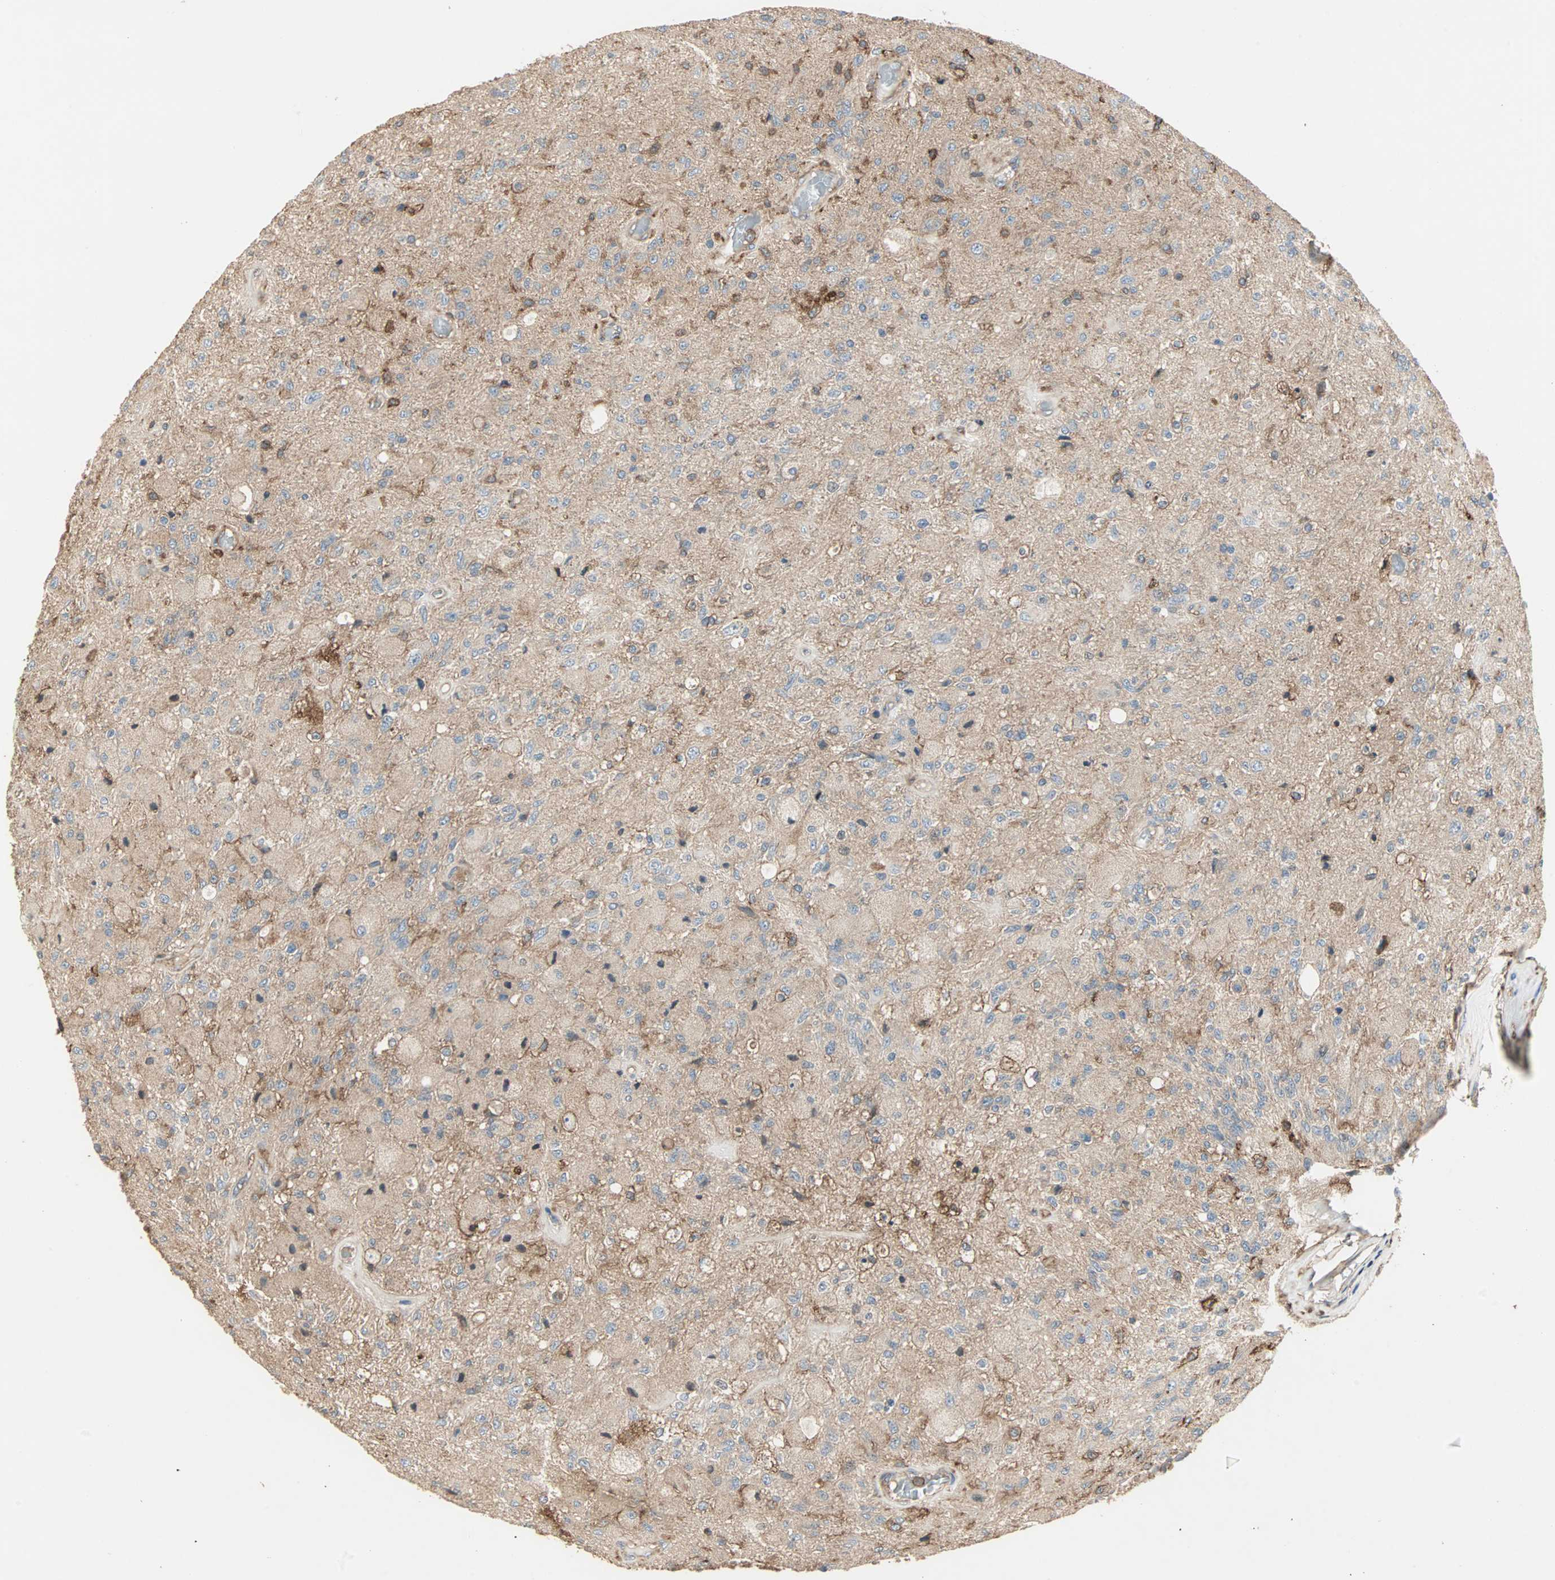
{"staining": {"intensity": "negative", "quantity": "none", "location": "none"}, "tissue": "glioma", "cell_type": "Tumor cells", "image_type": "cancer", "snomed": [{"axis": "morphology", "description": "Normal tissue, NOS"}, {"axis": "morphology", "description": "Glioma, malignant, High grade"}, {"axis": "topography", "description": "Cerebral cortex"}], "caption": "High-grade glioma (malignant) was stained to show a protein in brown. There is no significant staining in tumor cells.", "gene": "GNAI2", "patient": {"sex": "male", "age": 77}}